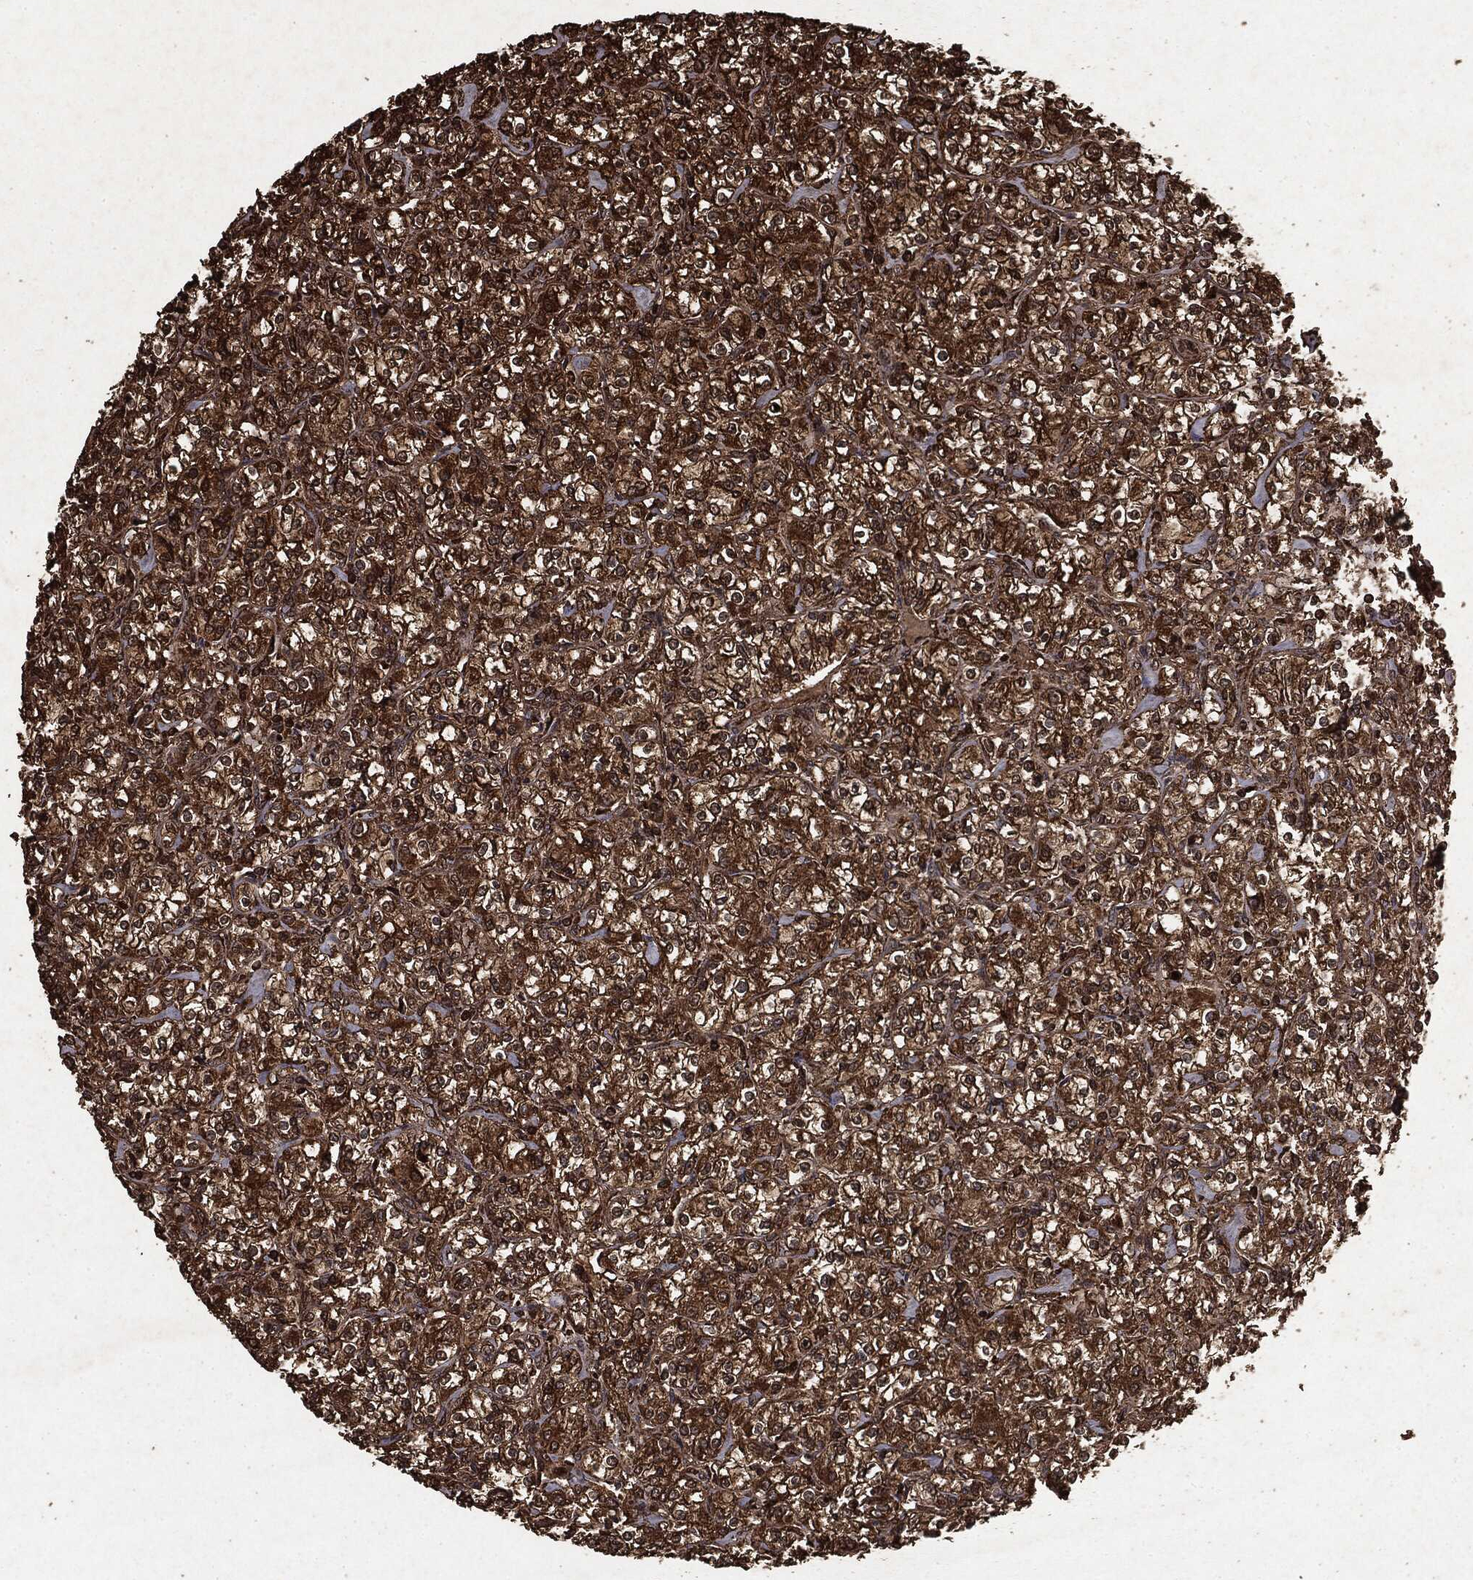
{"staining": {"intensity": "strong", "quantity": ">75%", "location": "cytoplasmic/membranous"}, "tissue": "renal cancer", "cell_type": "Tumor cells", "image_type": "cancer", "snomed": [{"axis": "morphology", "description": "Adenocarcinoma, NOS"}, {"axis": "topography", "description": "Kidney"}], "caption": "Immunohistochemical staining of human renal cancer (adenocarcinoma) shows high levels of strong cytoplasmic/membranous protein expression in about >75% of tumor cells. (Brightfield microscopy of DAB IHC at high magnification).", "gene": "ARAF", "patient": {"sex": "male", "age": 77}}